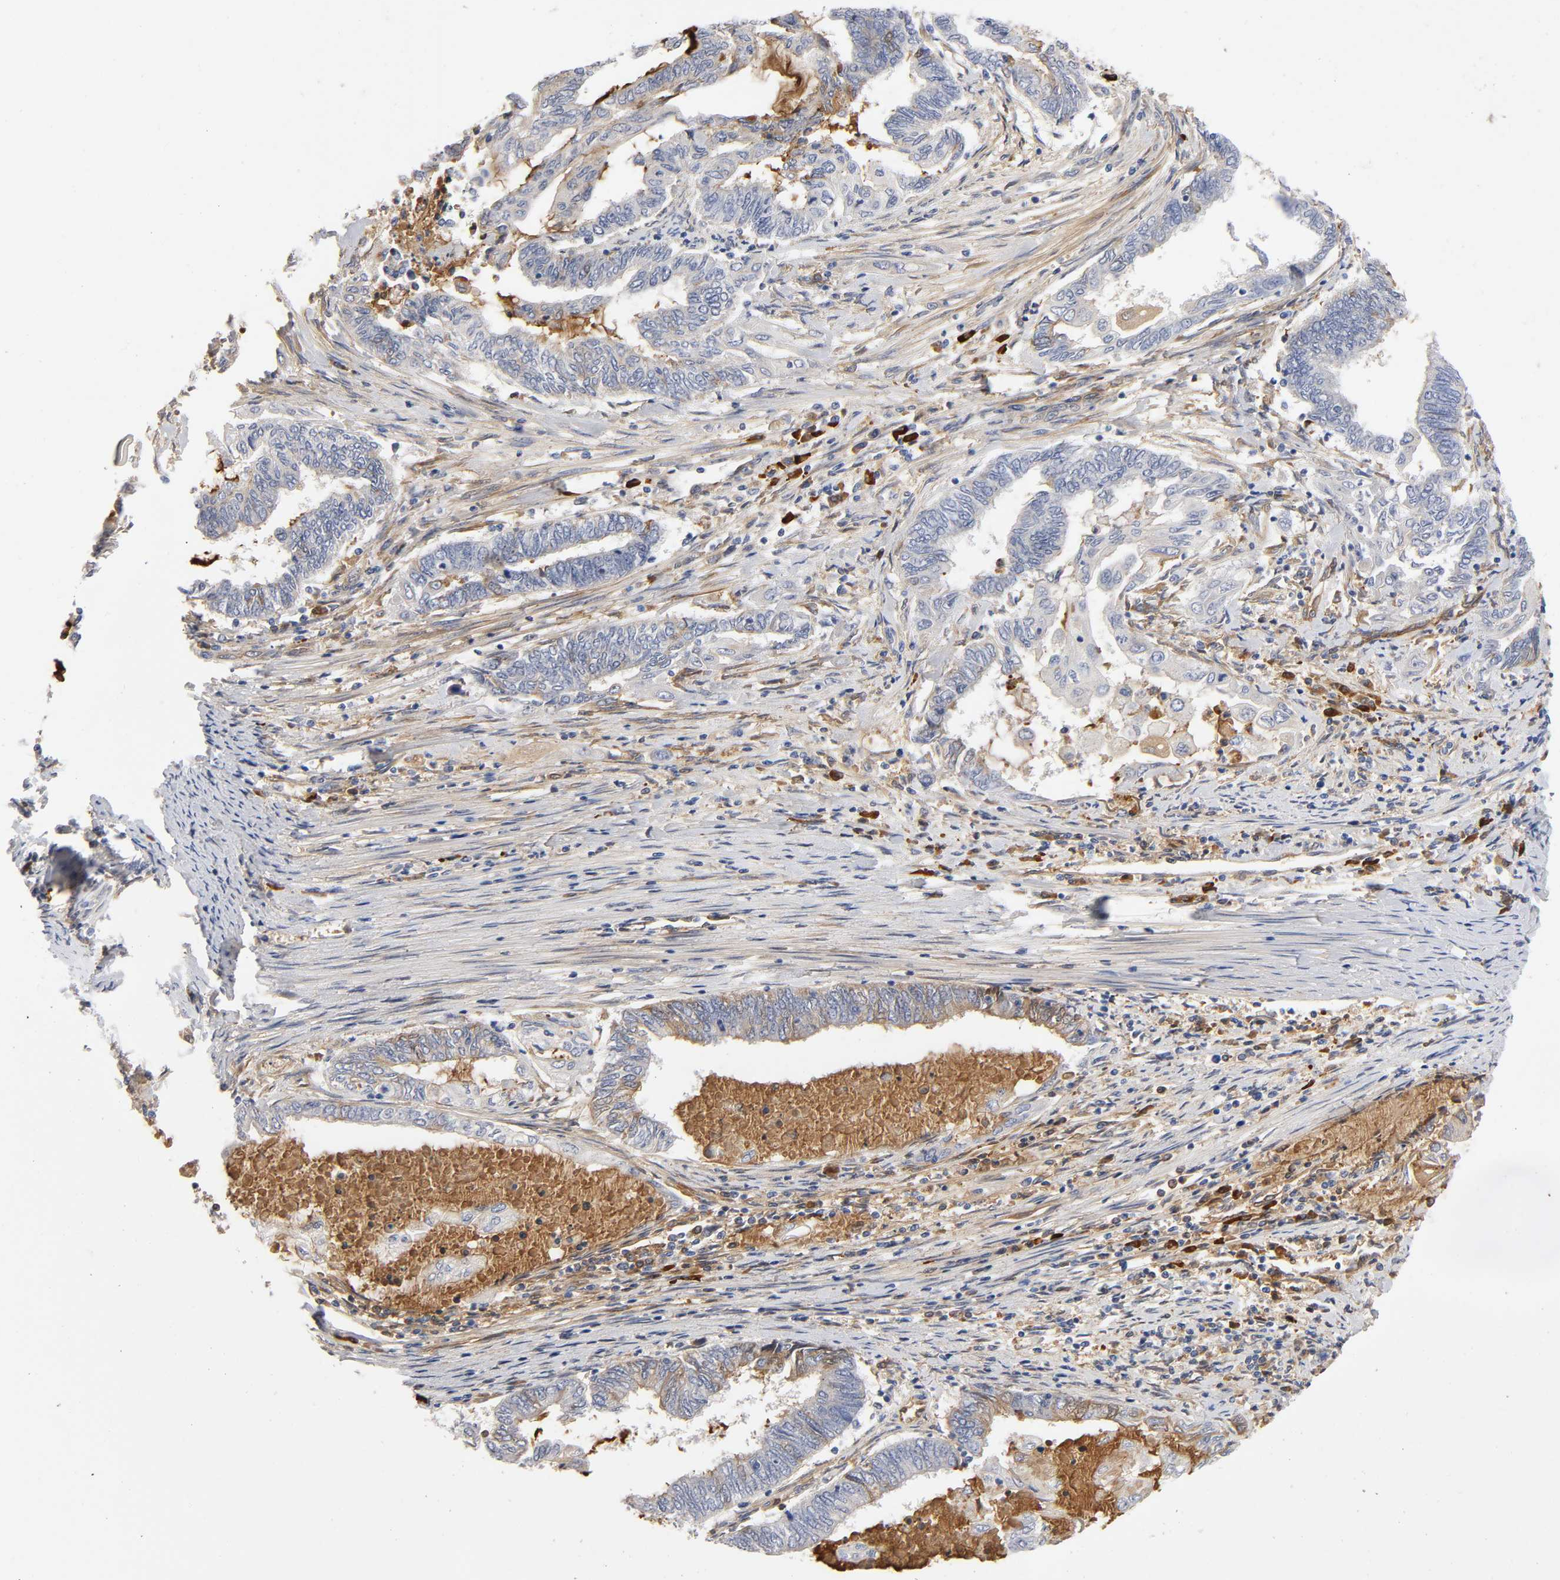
{"staining": {"intensity": "weak", "quantity": "25%-75%", "location": "cytoplasmic/membranous"}, "tissue": "endometrial cancer", "cell_type": "Tumor cells", "image_type": "cancer", "snomed": [{"axis": "morphology", "description": "Adenocarcinoma, NOS"}, {"axis": "topography", "description": "Uterus"}, {"axis": "topography", "description": "Endometrium"}], "caption": "Weak cytoplasmic/membranous staining for a protein is present in about 25%-75% of tumor cells of endometrial adenocarcinoma using immunohistochemistry.", "gene": "NOVA1", "patient": {"sex": "female", "age": 70}}